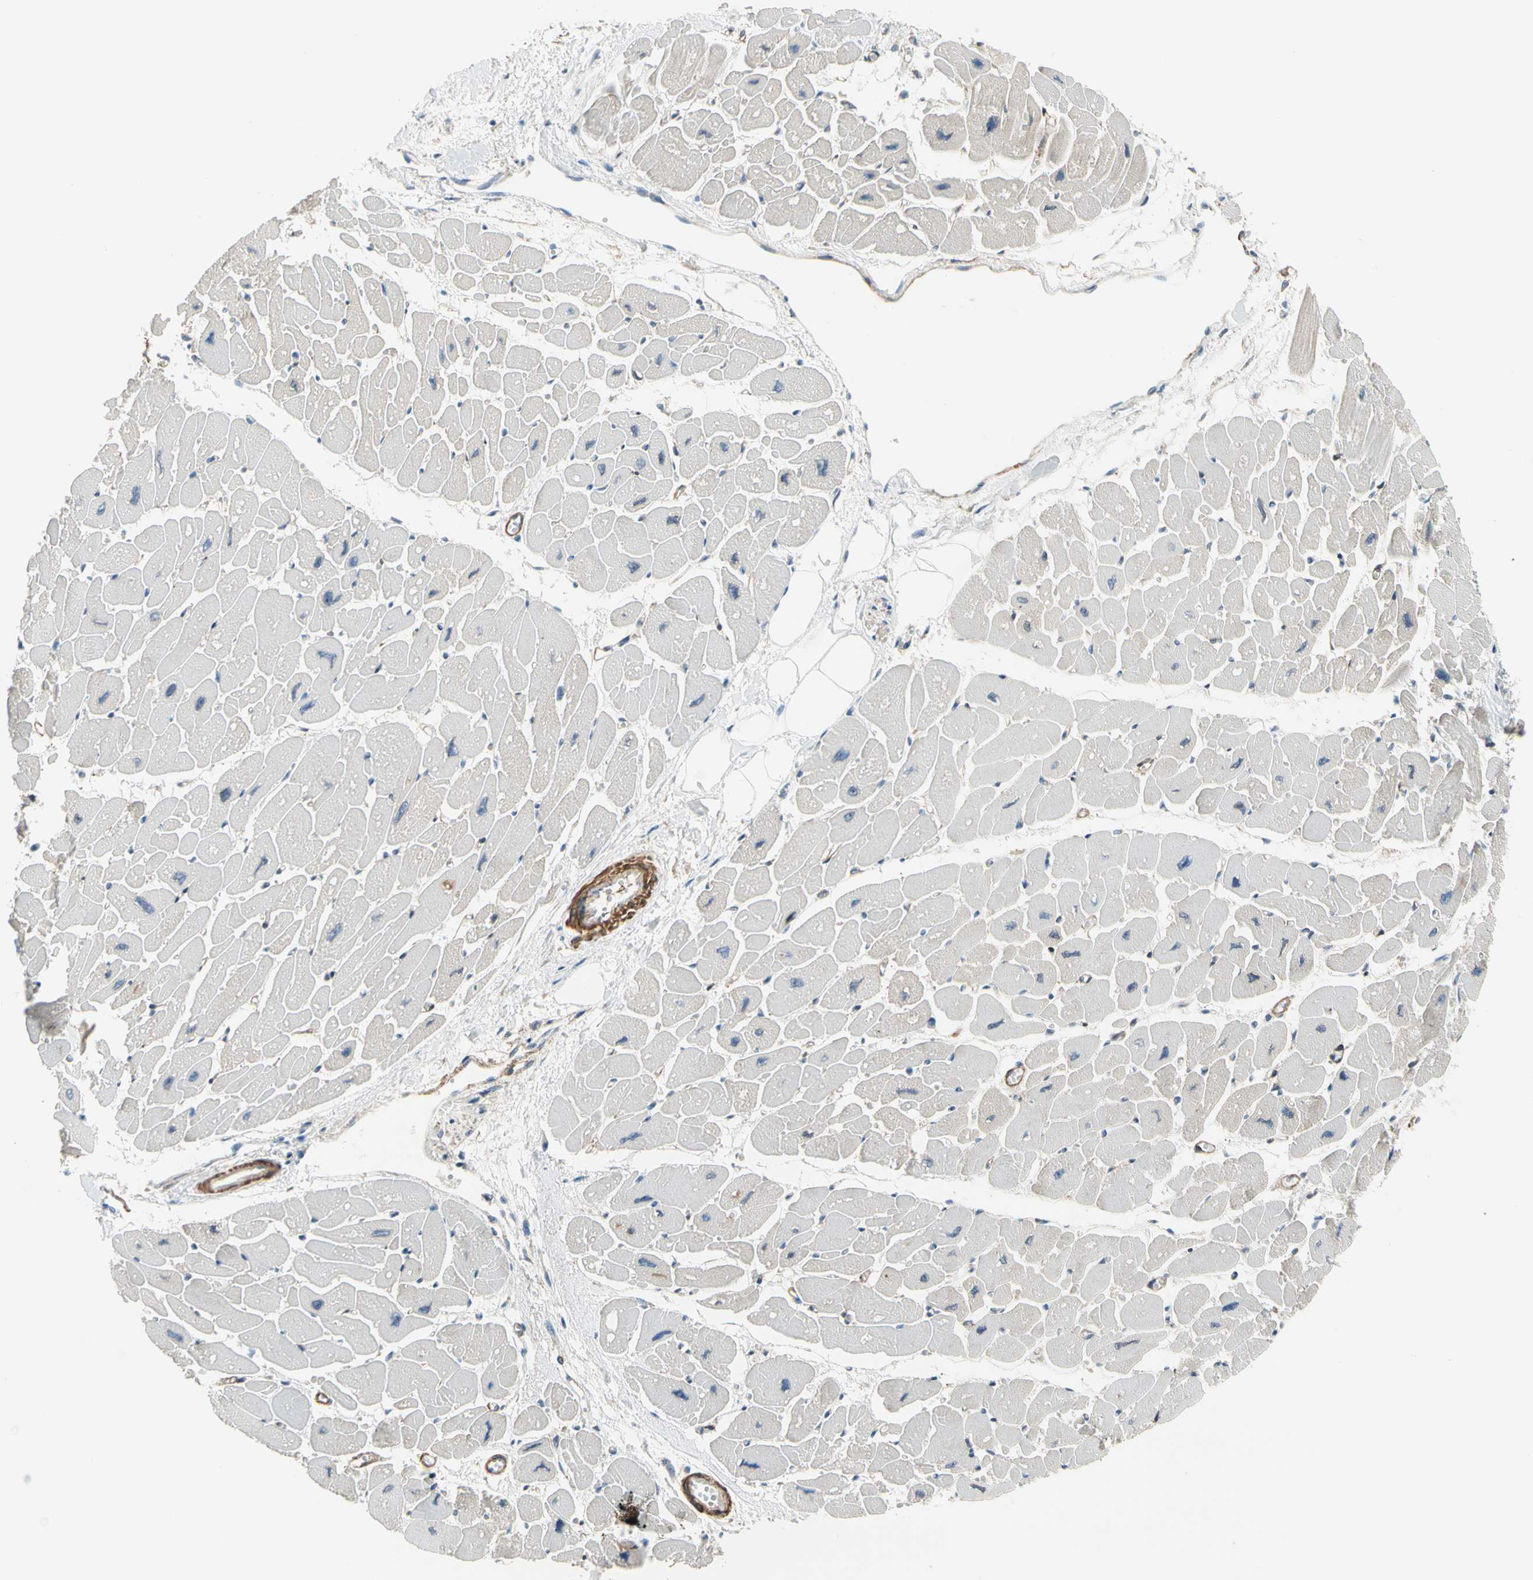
{"staining": {"intensity": "weak", "quantity": "25%-75%", "location": "cytoplasmic/membranous"}, "tissue": "heart muscle", "cell_type": "Cardiomyocytes", "image_type": "normal", "snomed": [{"axis": "morphology", "description": "Normal tissue, NOS"}, {"axis": "topography", "description": "Heart"}], "caption": "Heart muscle stained with a brown dye shows weak cytoplasmic/membranous positive expression in about 25%-75% of cardiomyocytes.", "gene": "LIMK2", "patient": {"sex": "female", "age": 54}}